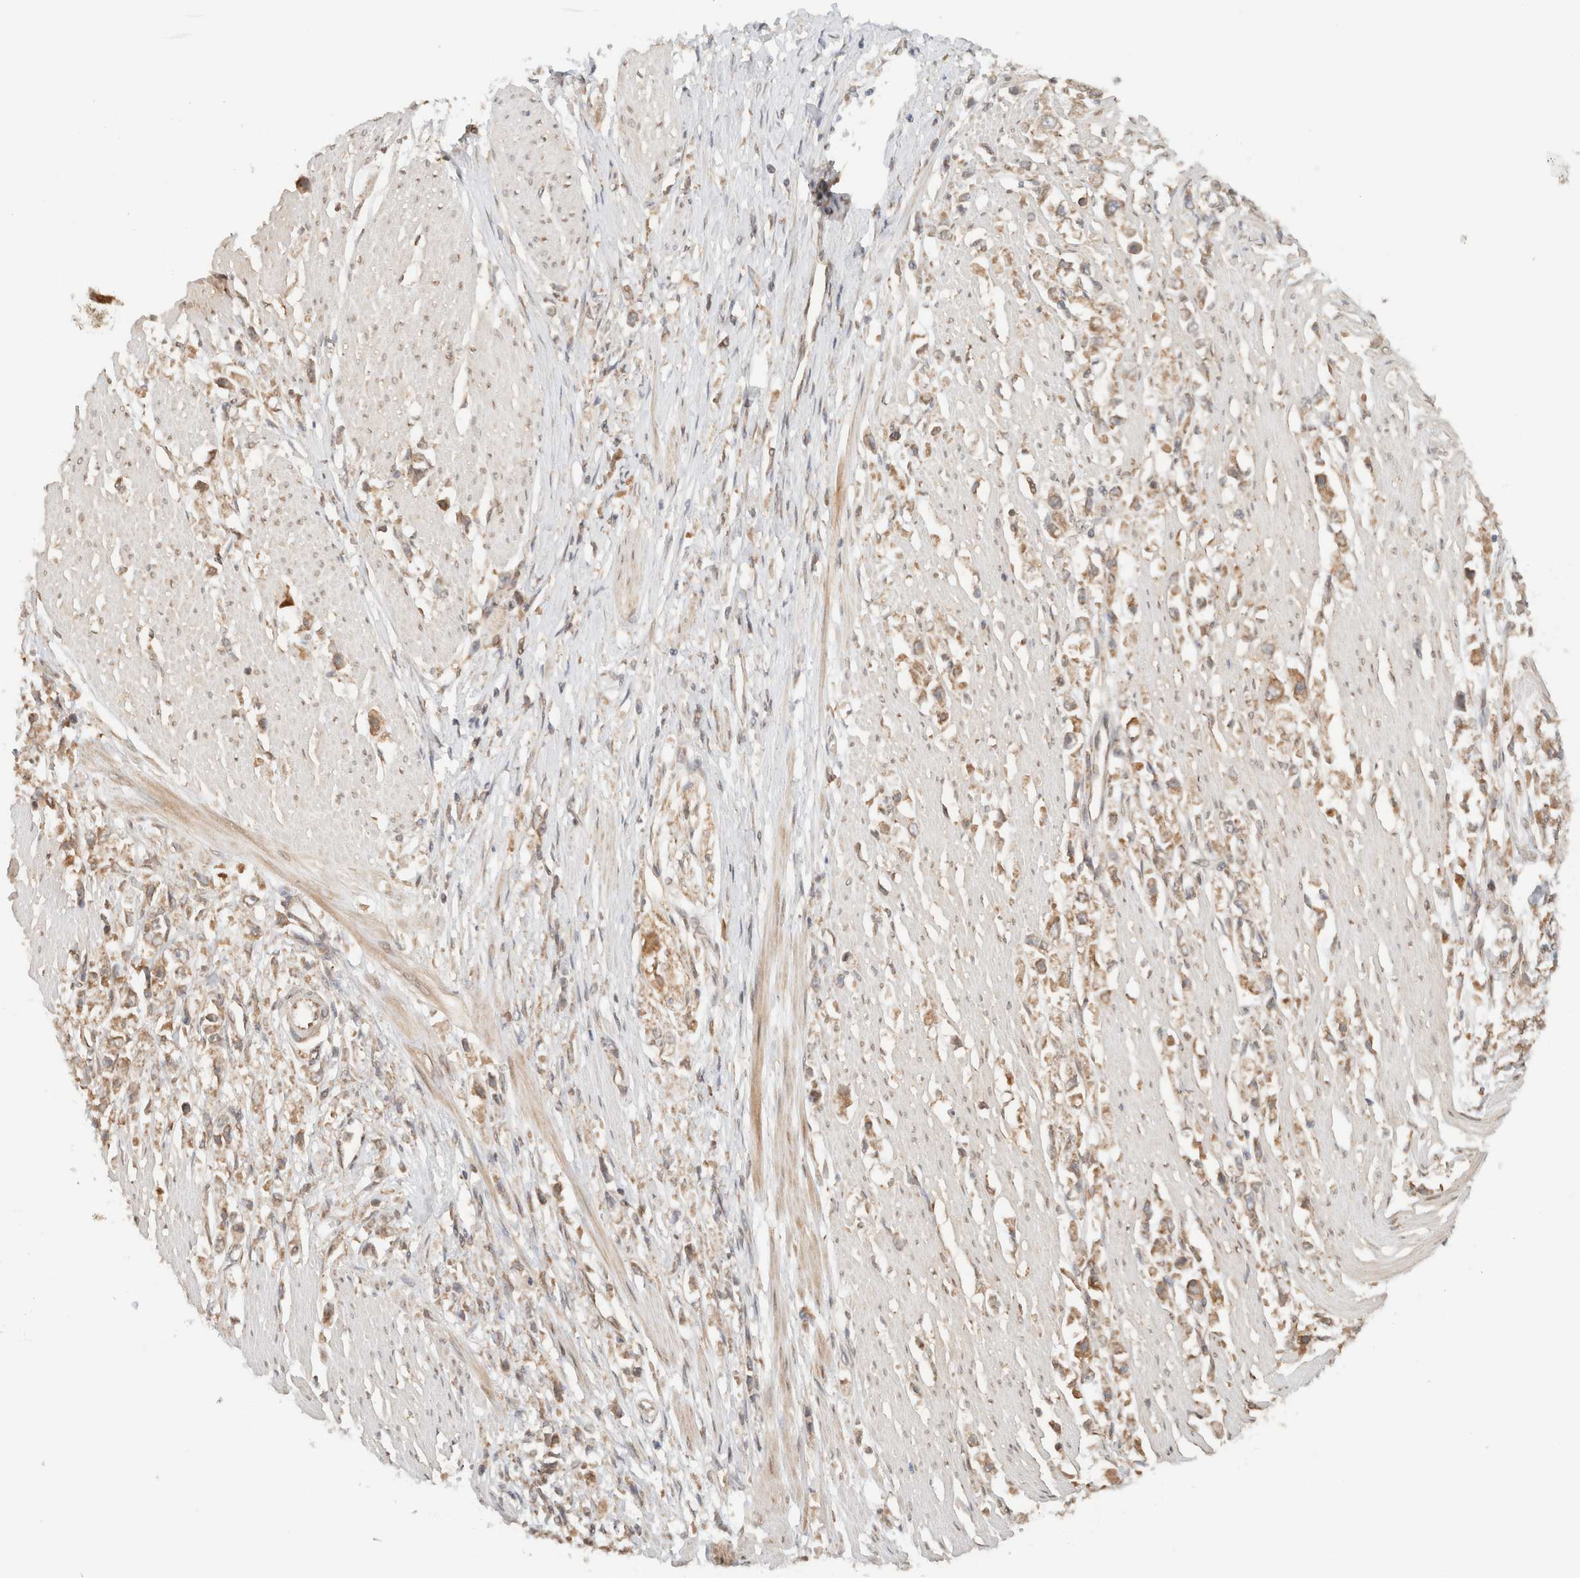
{"staining": {"intensity": "moderate", "quantity": ">75%", "location": "cytoplasmic/membranous"}, "tissue": "stomach cancer", "cell_type": "Tumor cells", "image_type": "cancer", "snomed": [{"axis": "morphology", "description": "Adenocarcinoma, NOS"}, {"axis": "topography", "description": "Stomach"}], "caption": "The histopathology image displays immunohistochemical staining of adenocarcinoma (stomach). There is moderate cytoplasmic/membranous expression is seen in about >75% of tumor cells.", "gene": "ARFGEF2", "patient": {"sex": "female", "age": 59}}